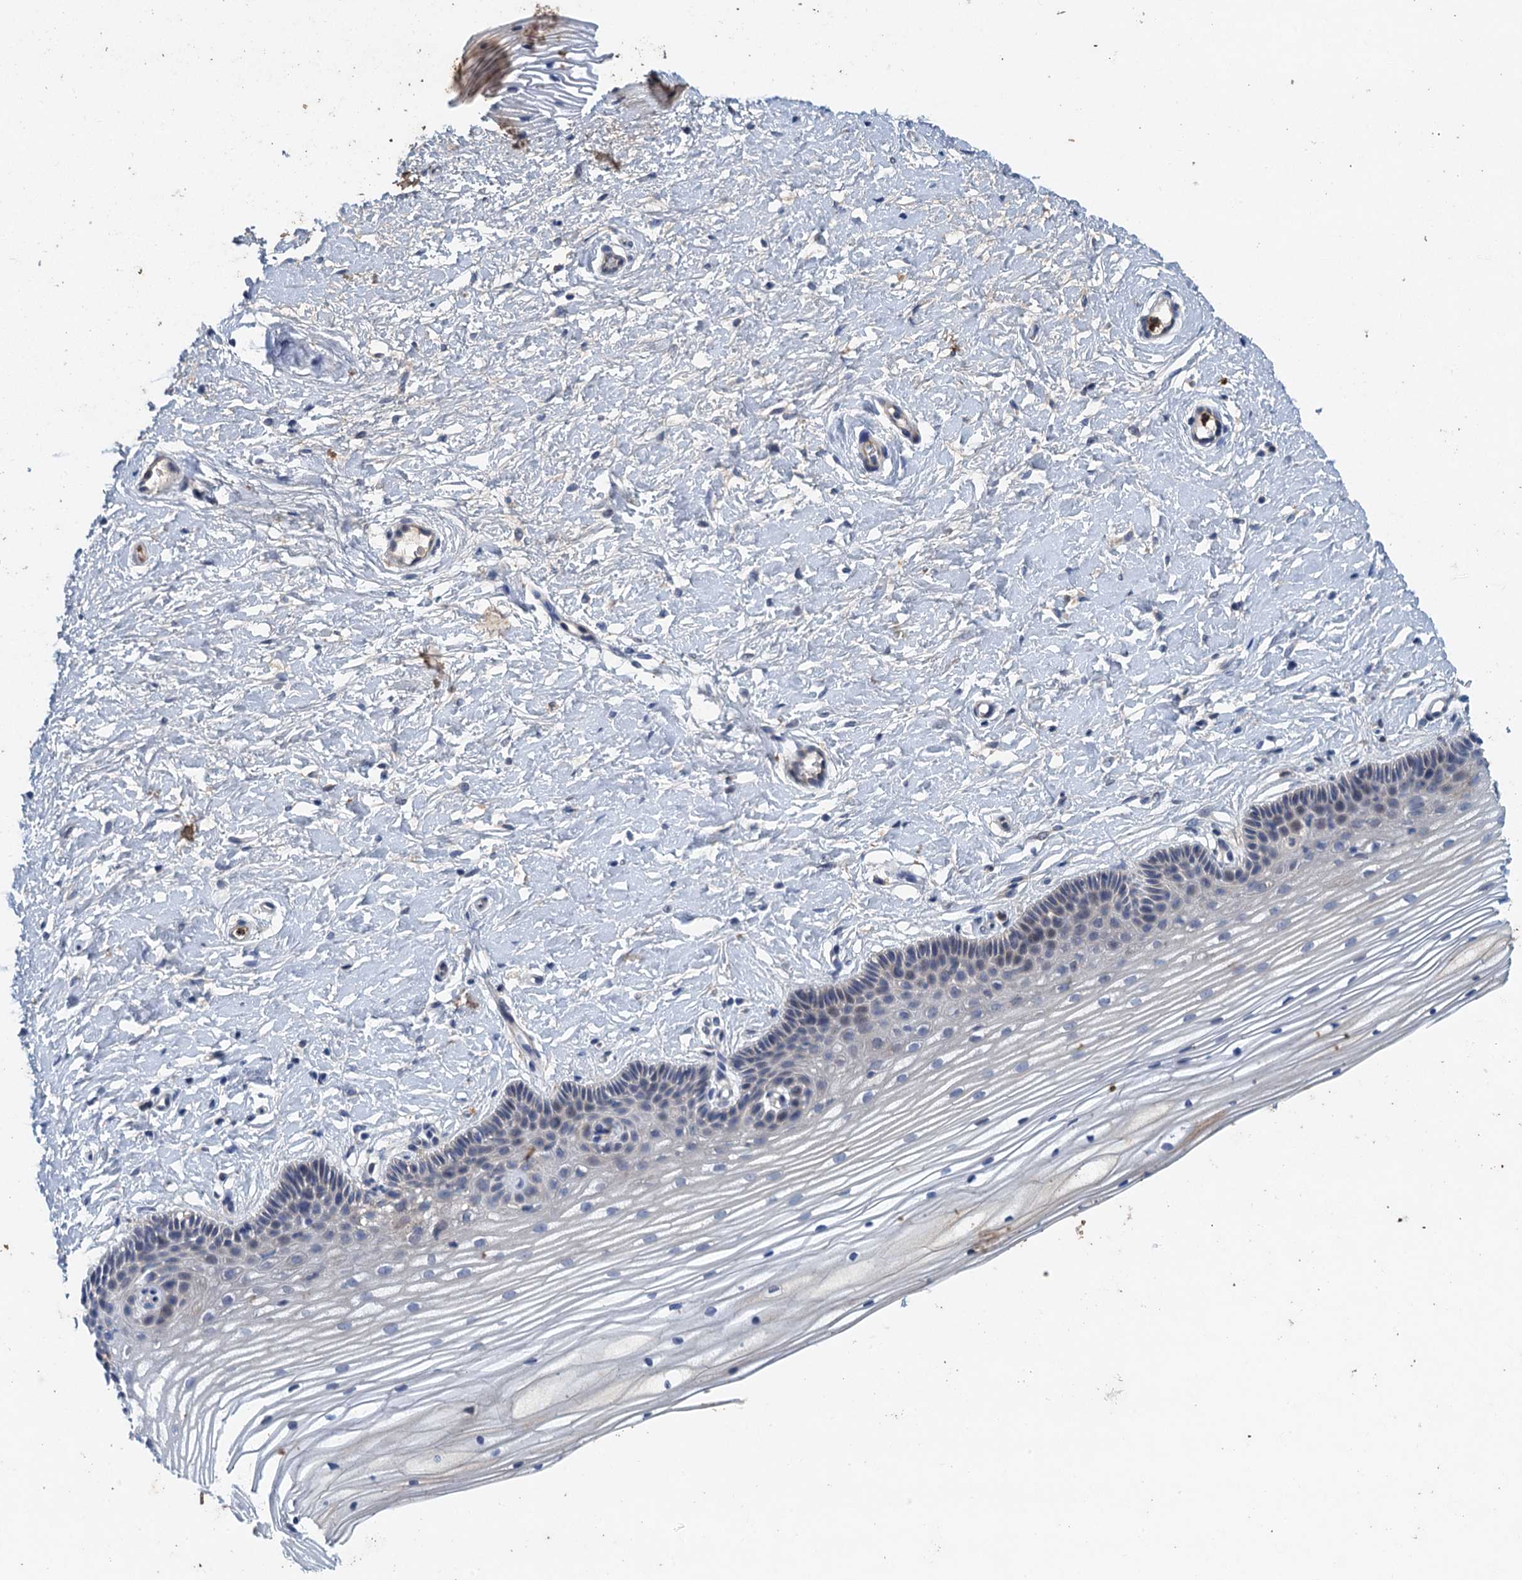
{"staining": {"intensity": "negative", "quantity": "none", "location": "none"}, "tissue": "vagina", "cell_type": "Squamous epithelial cells", "image_type": "normal", "snomed": [{"axis": "morphology", "description": "Normal tissue, NOS"}, {"axis": "topography", "description": "Vagina"}, {"axis": "topography", "description": "Cervix"}], "caption": "The histopathology image reveals no significant staining in squamous epithelial cells of vagina.", "gene": "TPCN1", "patient": {"sex": "female", "age": 40}}